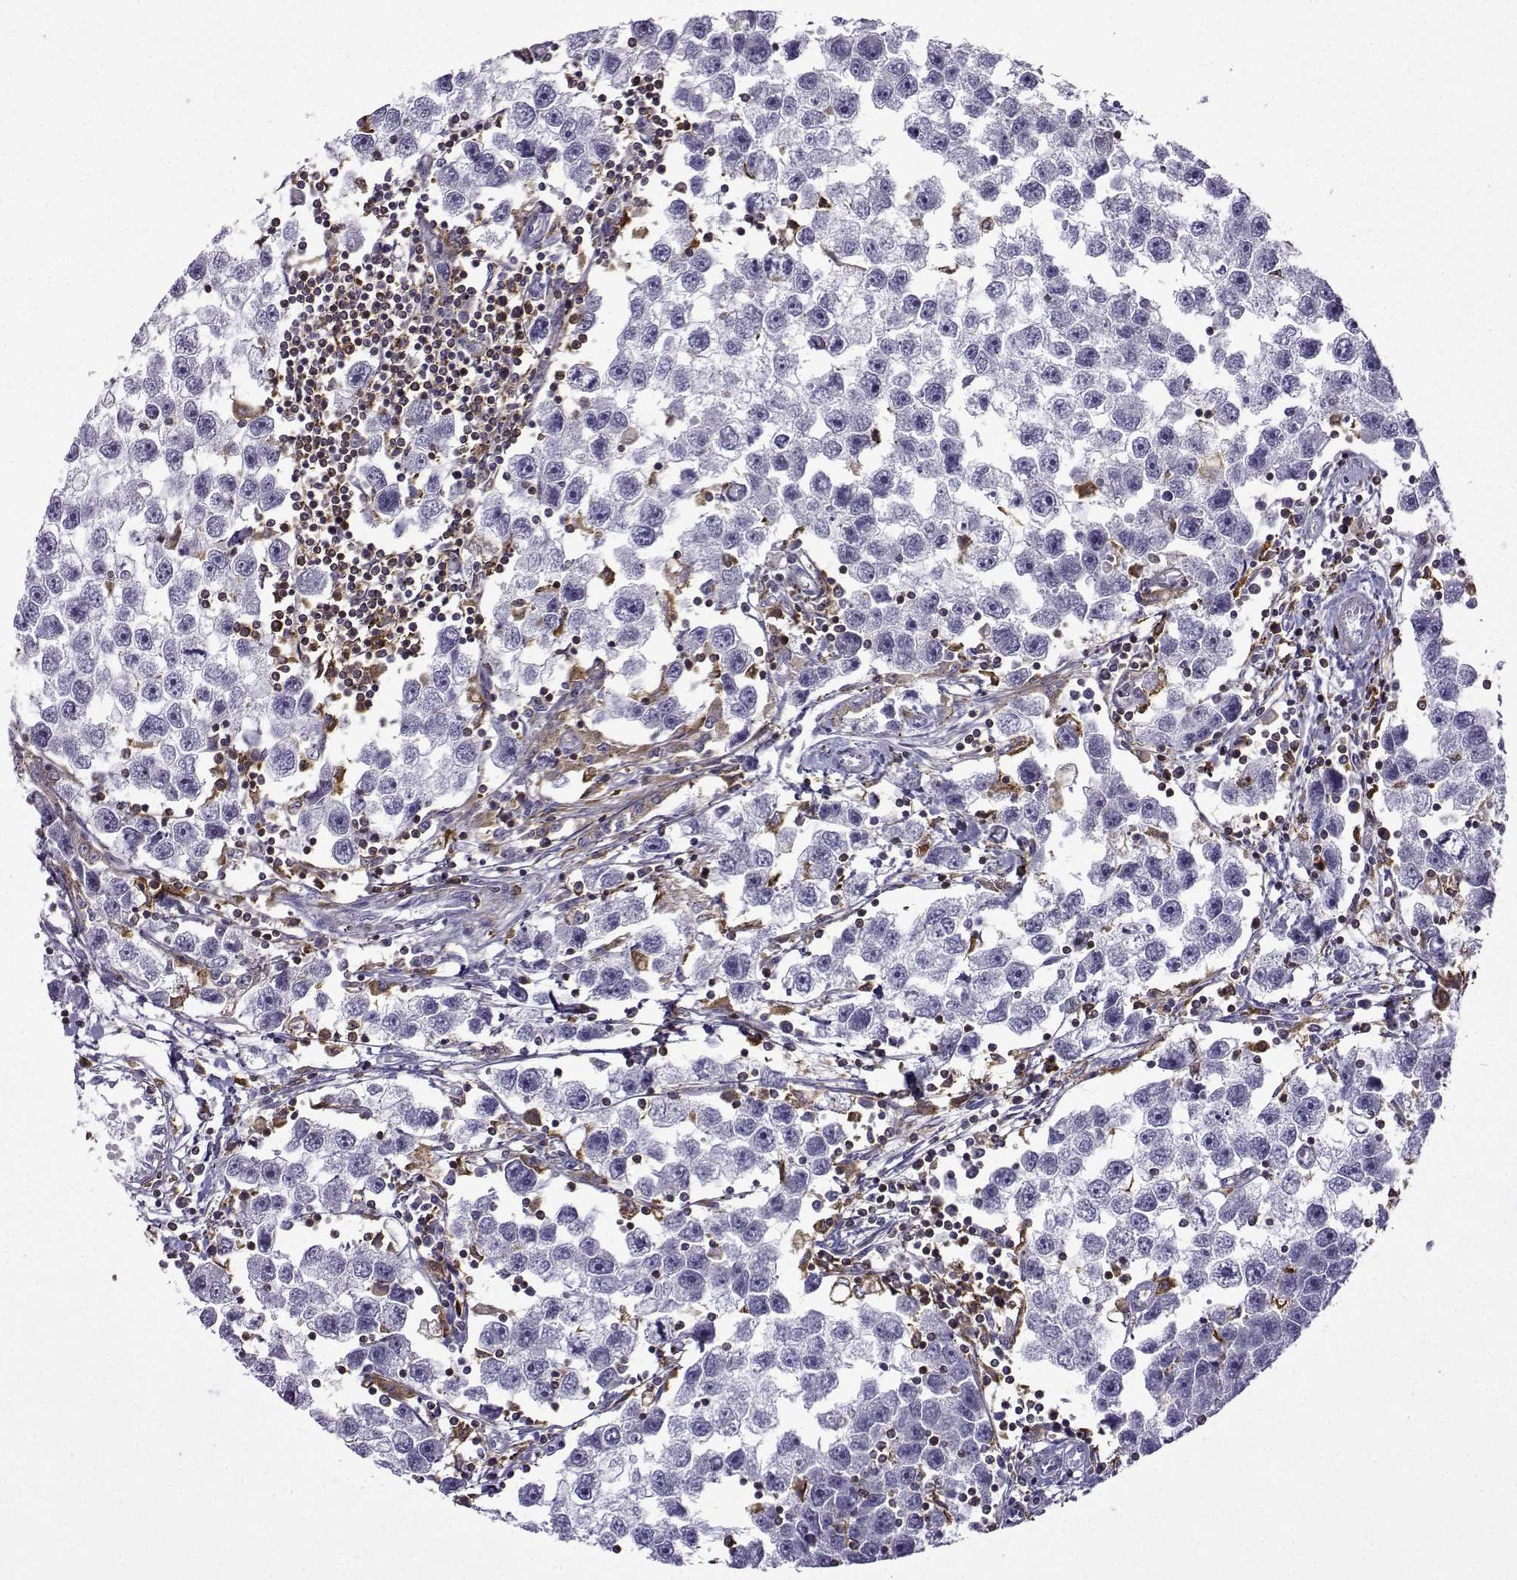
{"staining": {"intensity": "negative", "quantity": "none", "location": "none"}, "tissue": "testis cancer", "cell_type": "Tumor cells", "image_type": "cancer", "snomed": [{"axis": "morphology", "description": "Seminoma, NOS"}, {"axis": "topography", "description": "Testis"}], "caption": "Testis cancer was stained to show a protein in brown. There is no significant staining in tumor cells.", "gene": "DOCK10", "patient": {"sex": "male", "age": 30}}